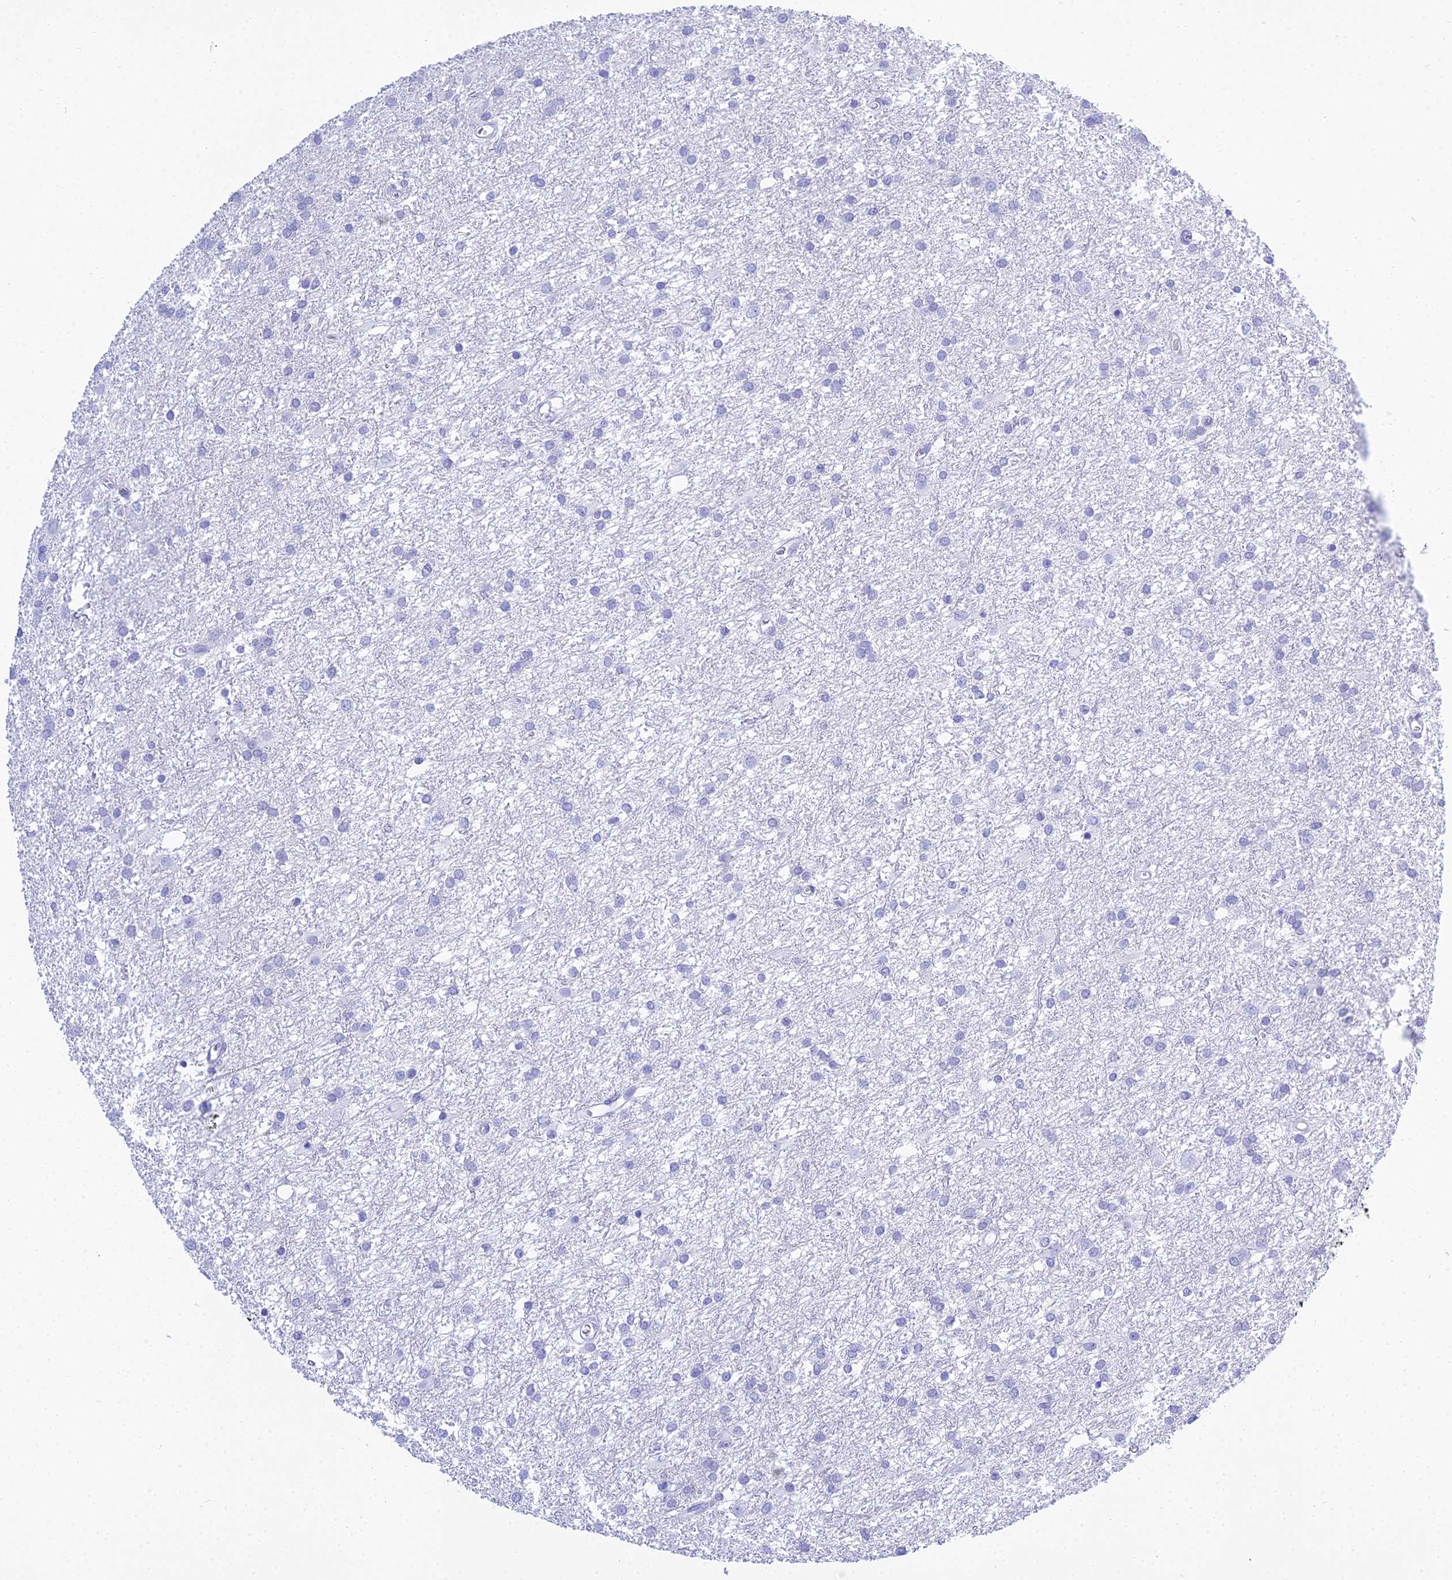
{"staining": {"intensity": "negative", "quantity": "none", "location": "none"}, "tissue": "glioma", "cell_type": "Tumor cells", "image_type": "cancer", "snomed": [{"axis": "morphology", "description": "Glioma, malignant, High grade"}, {"axis": "topography", "description": "Brain"}], "caption": "Tumor cells show no significant protein staining in malignant high-grade glioma.", "gene": "PATE4", "patient": {"sex": "female", "age": 50}}